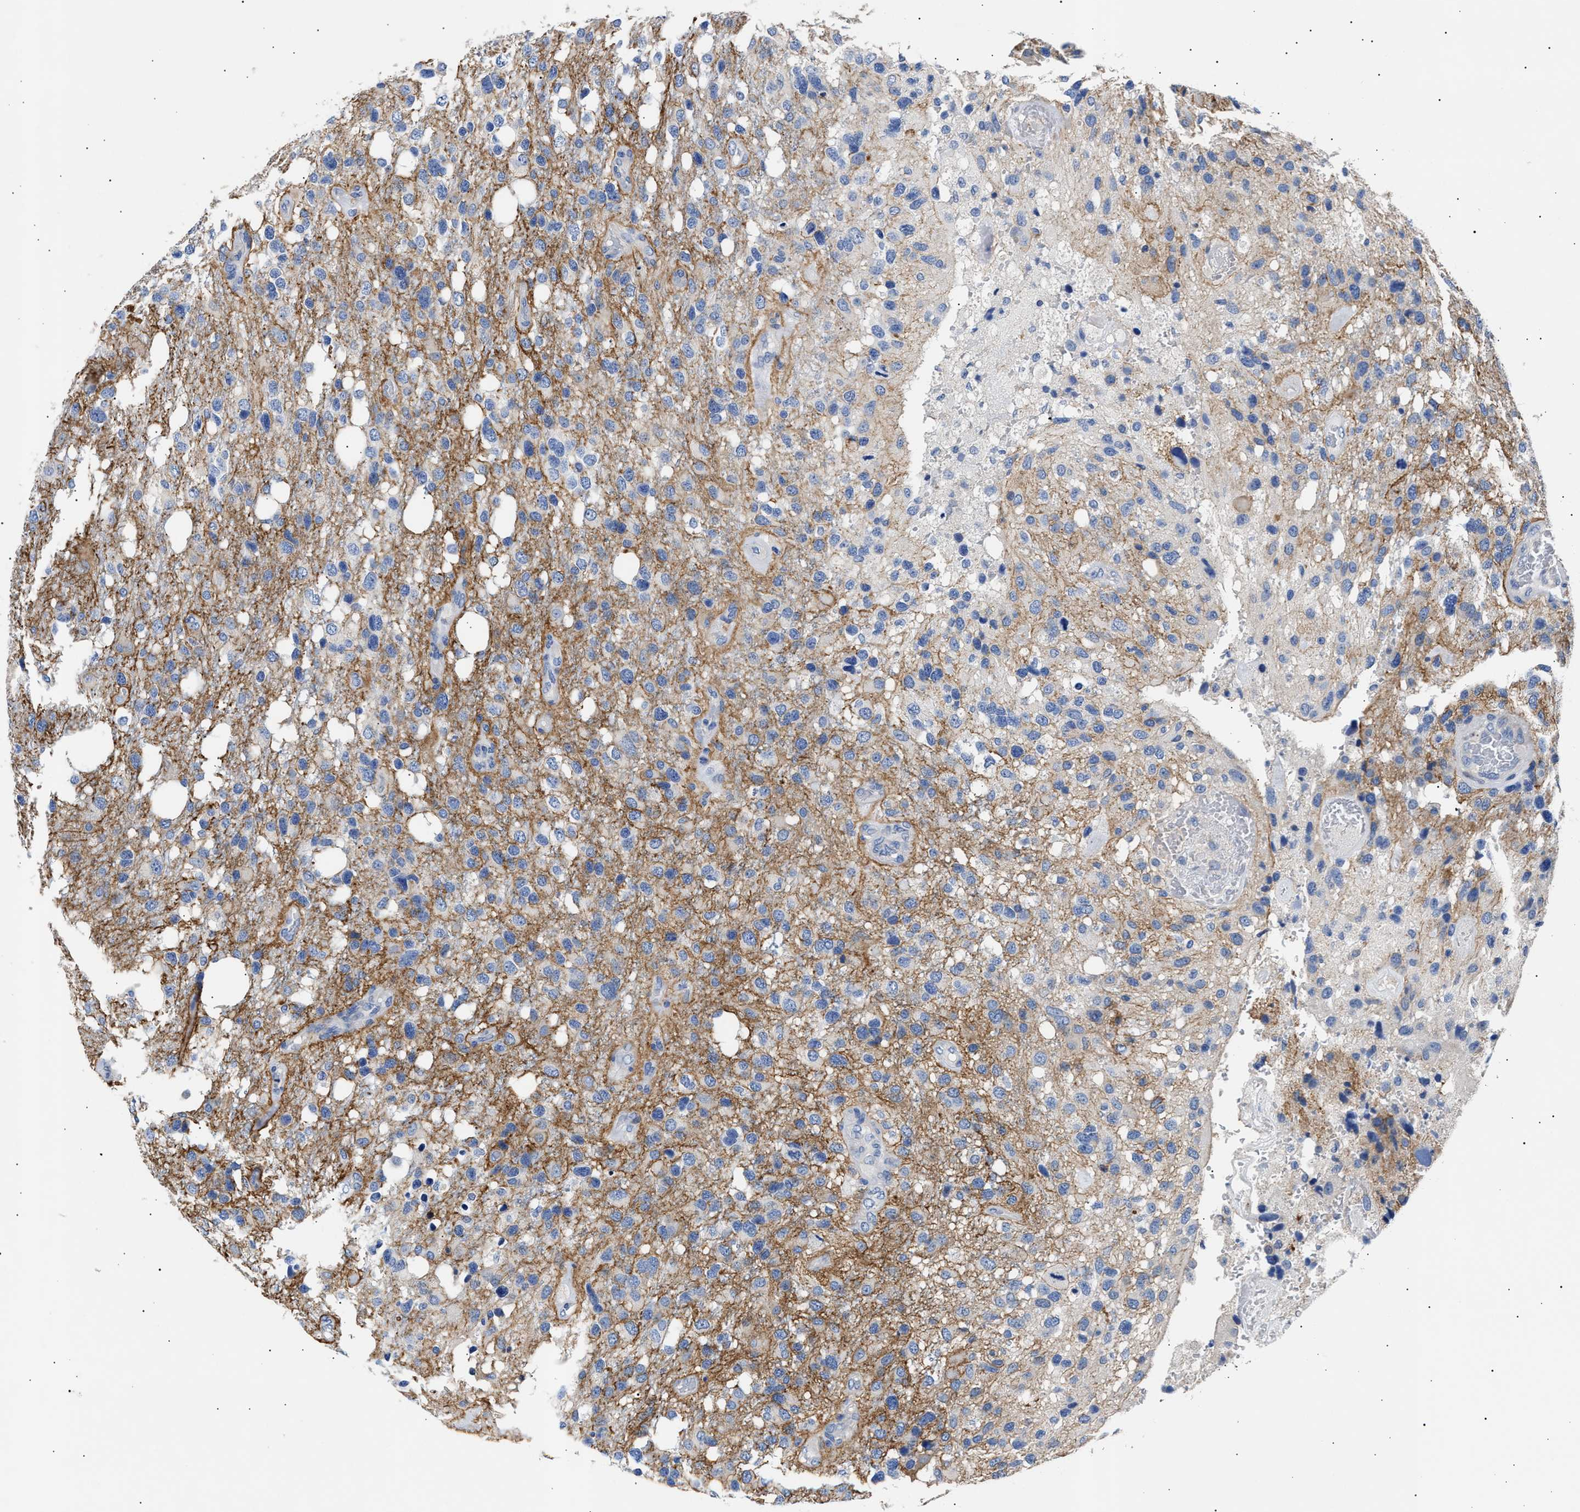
{"staining": {"intensity": "negative", "quantity": "none", "location": "none"}, "tissue": "glioma", "cell_type": "Tumor cells", "image_type": "cancer", "snomed": [{"axis": "morphology", "description": "Glioma, malignant, High grade"}, {"axis": "topography", "description": "Brain"}], "caption": "This is an immunohistochemistry micrograph of malignant glioma (high-grade). There is no positivity in tumor cells.", "gene": "HEMGN", "patient": {"sex": "female", "age": 58}}